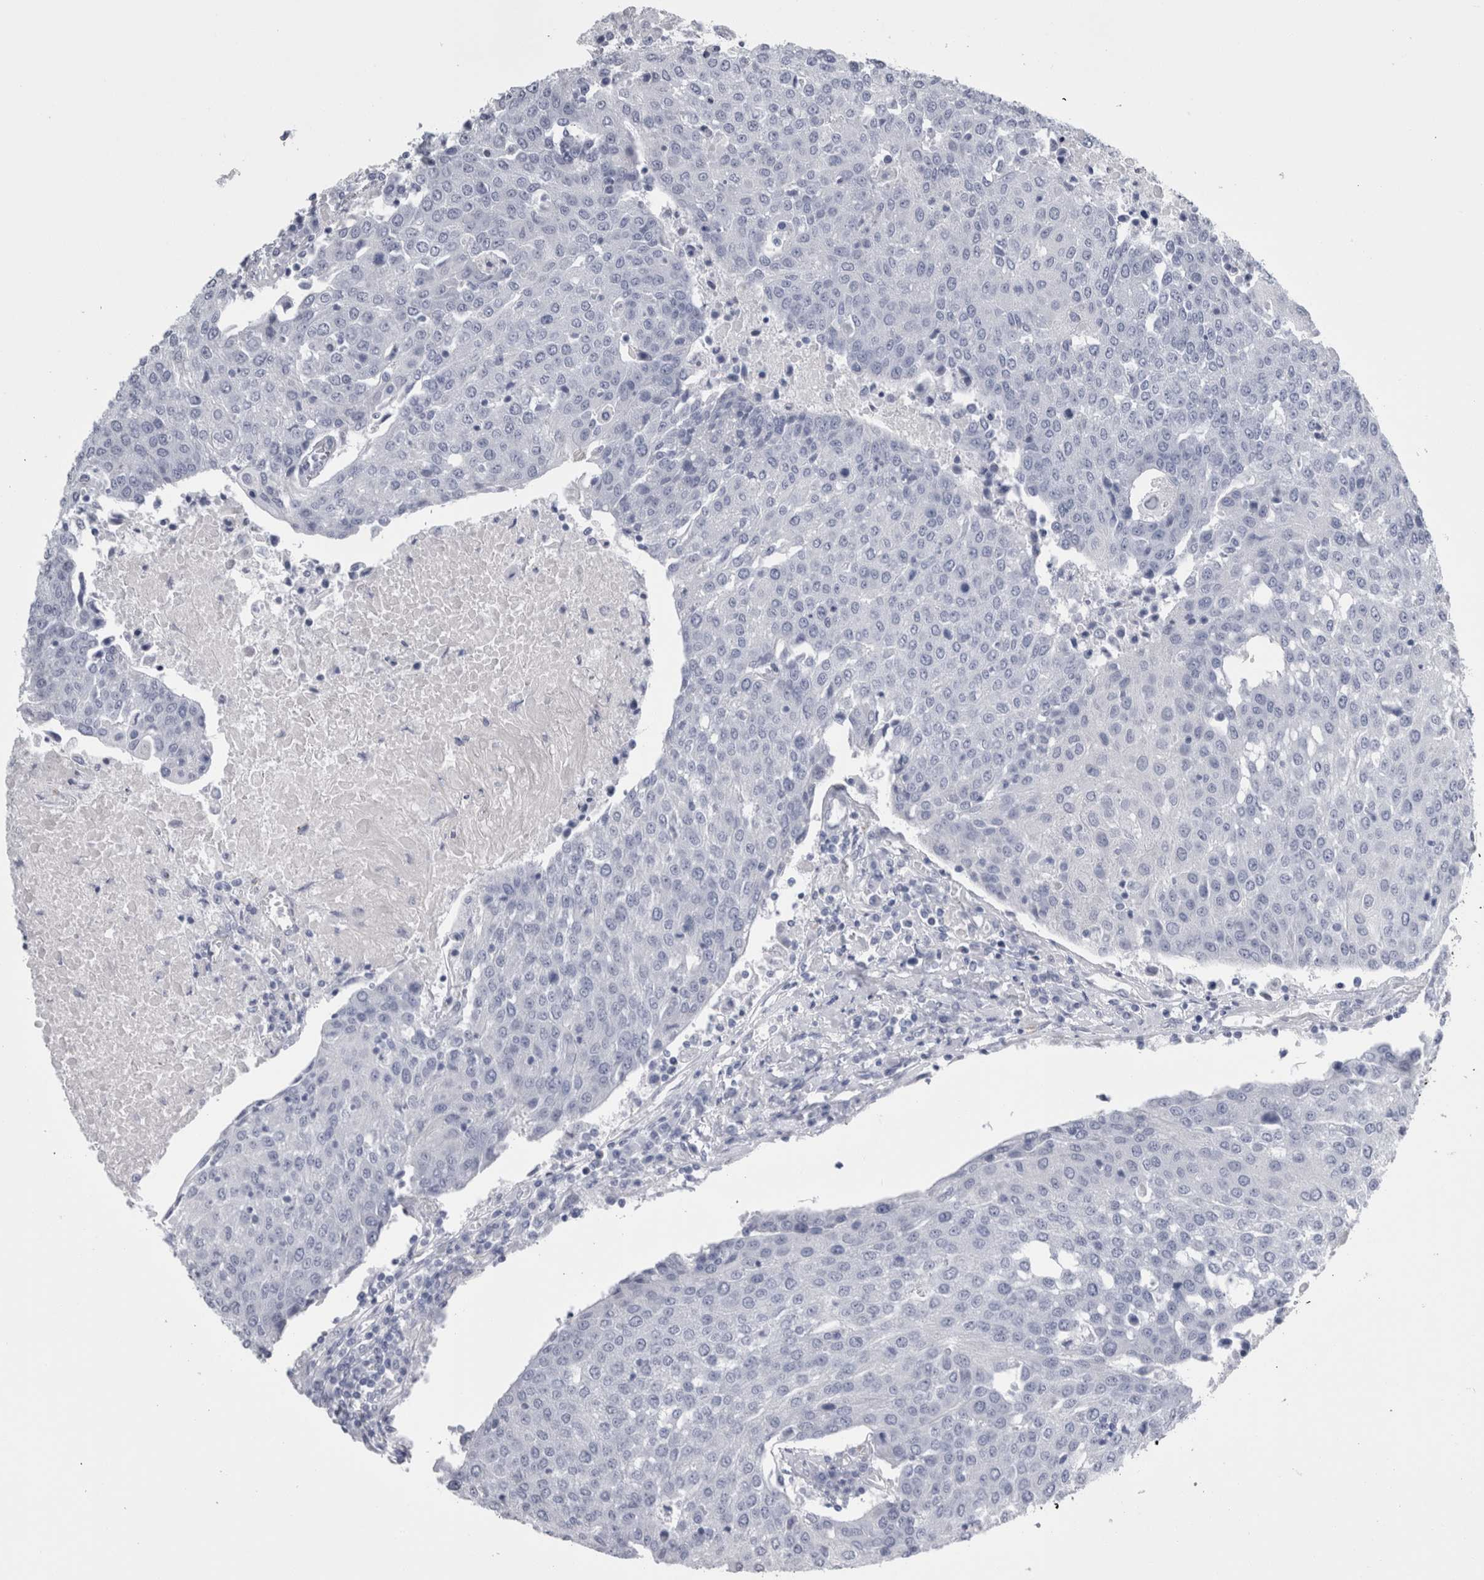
{"staining": {"intensity": "negative", "quantity": "none", "location": "none"}, "tissue": "urothelial cancer", "cell_type": "Tumor cells", "image_type": "cancer", "snomed": [{"axis": "morphology", "description": "Urothelial carcinoma, High grade"}, {"axis": "topography", "description": "Urinary bladder"}], "caption": "A micrograph of urothelial cancer stained for a protein displays no brown staining in tumor cells. (IHC, brightfield microscopy, high magnification).", "gene": "VWDE", "patient": {"sex": "female", "age": 85}}